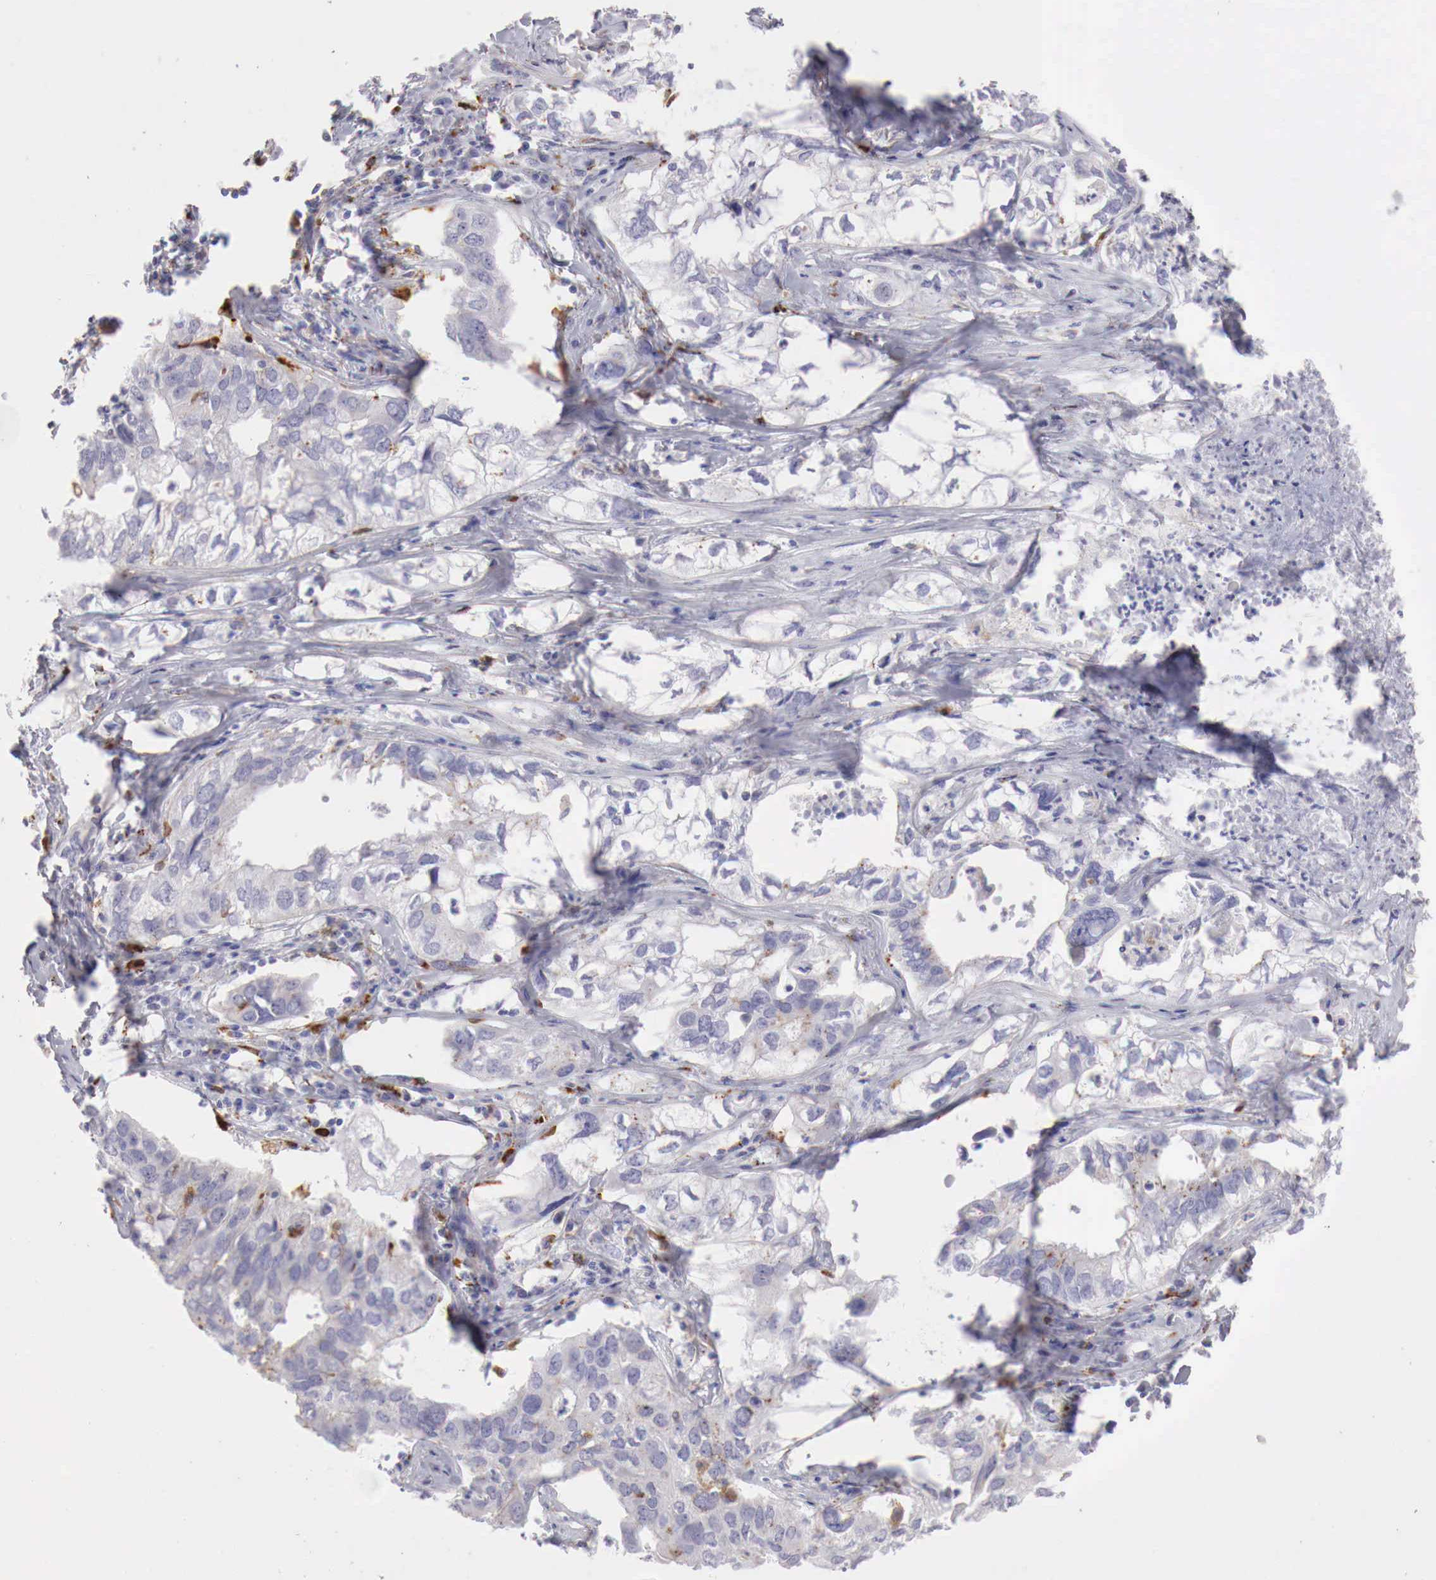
{"staining": {"intensity": "weak", "quantity": "<25%", "location": "cytoplasmic/membranous"}, "tissue": "lung cancer", "cell_type": "Tumor cells", "image_type": "cancer", "snomed": [{"axis": "morphology", "description": "Adenocarcinoma, NOS"}, {"axis": "topography", "description": "Lung"}], "caption": "This is a image of immunohistochemistry staining of adenocarcinoma (lung), which shows no expression in tumor cells.", "gene": "GLA", "patient": {"sex": "male", "age": 48}}